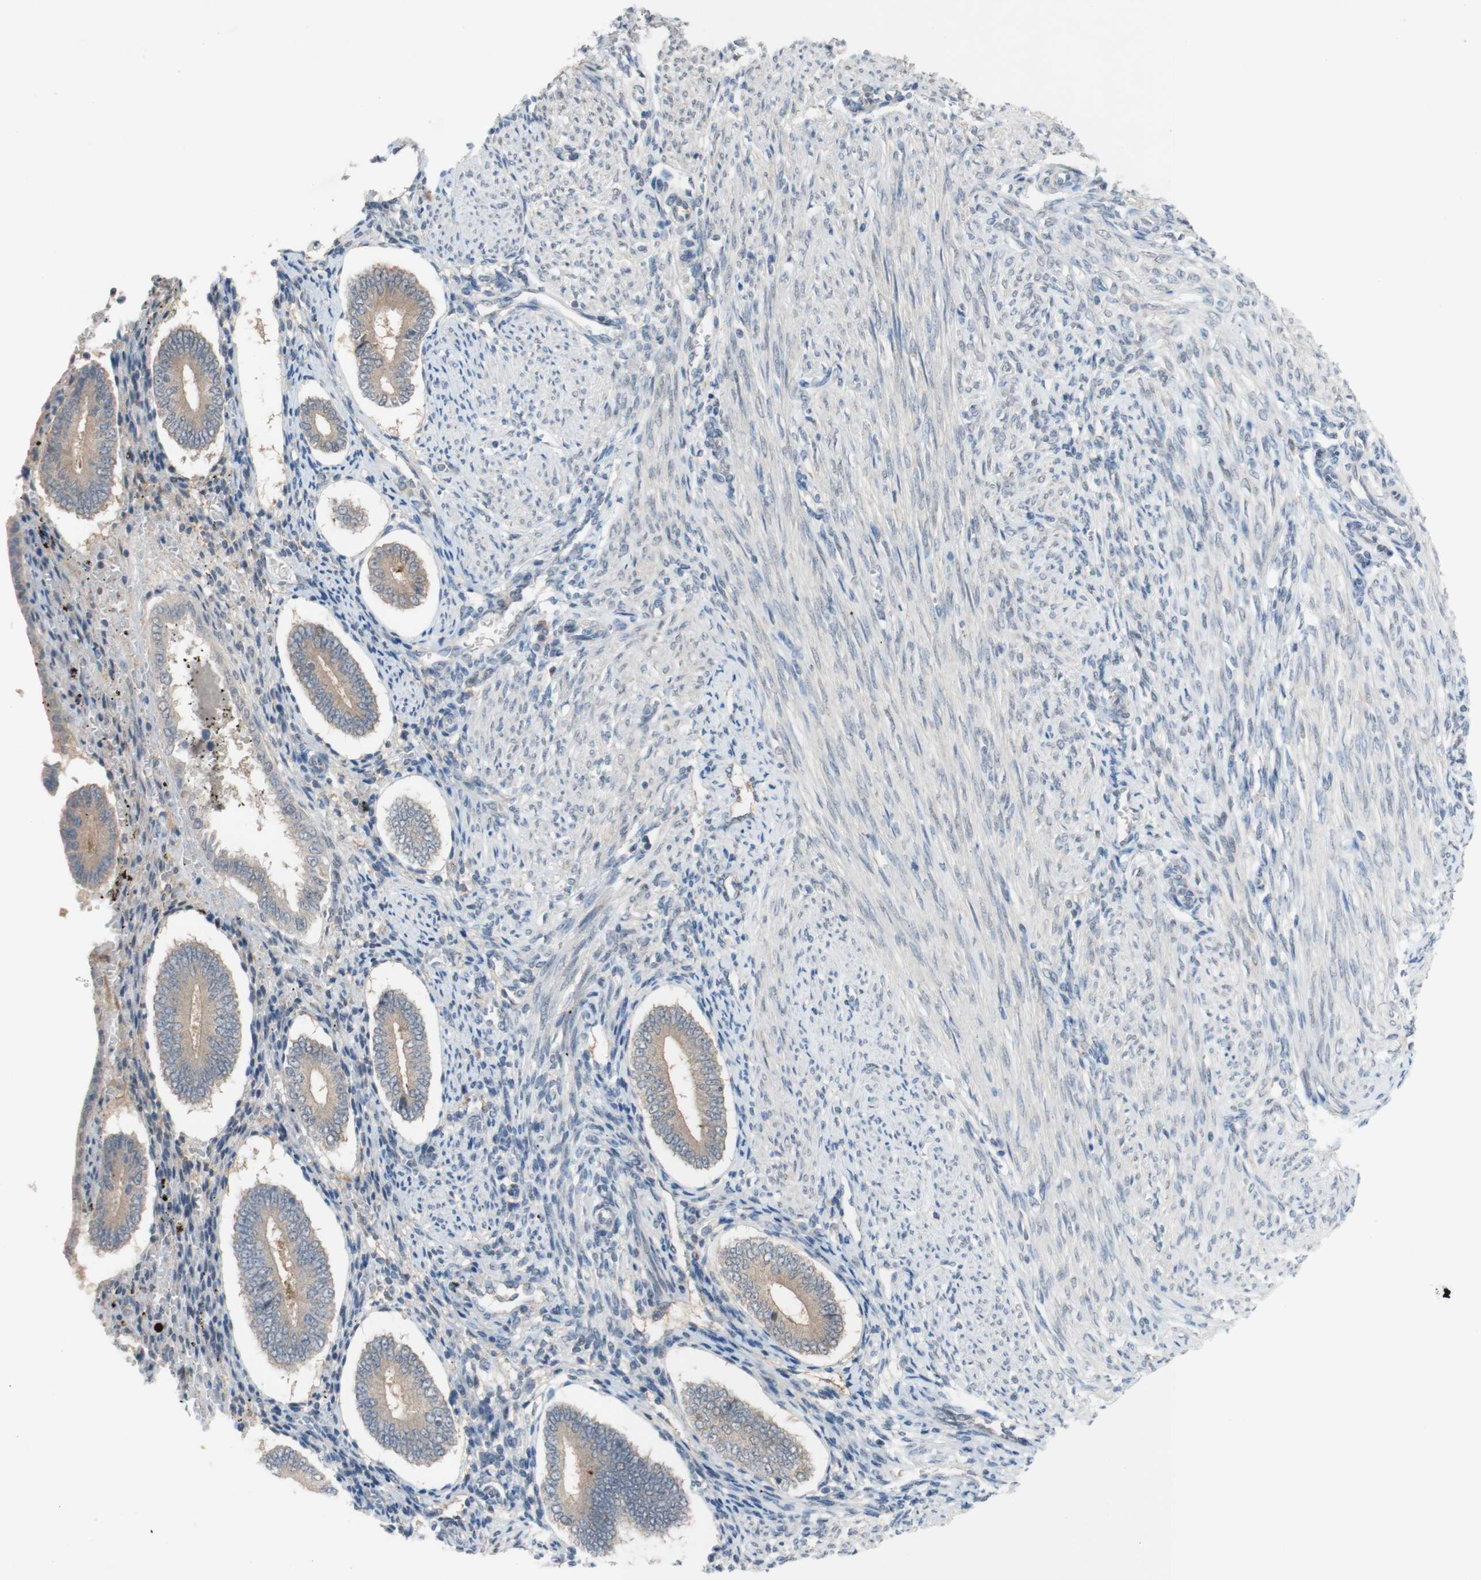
{"staining": {"intensity": "weak", "quantity": ">75%", "location": "cytoplasmic/membranous"}, "tissue": "endometrium", "cell_type": "Cells in endometrial stroma", "image_type": "normal", "snomed": [{"axis": "morphology", "description": "Normal tissue, NOS"}, {"axis": "topography", "description": "Endometrium"}], "caption": "About >75% of cells in endometrial stroma in benign human endometrium exhibit weak cytoplasmic/membranous protein expression as visualized by brown immunohistochemical staining.", "gene": "PEX2", "patient": {"sex": "female", "age": 42}}